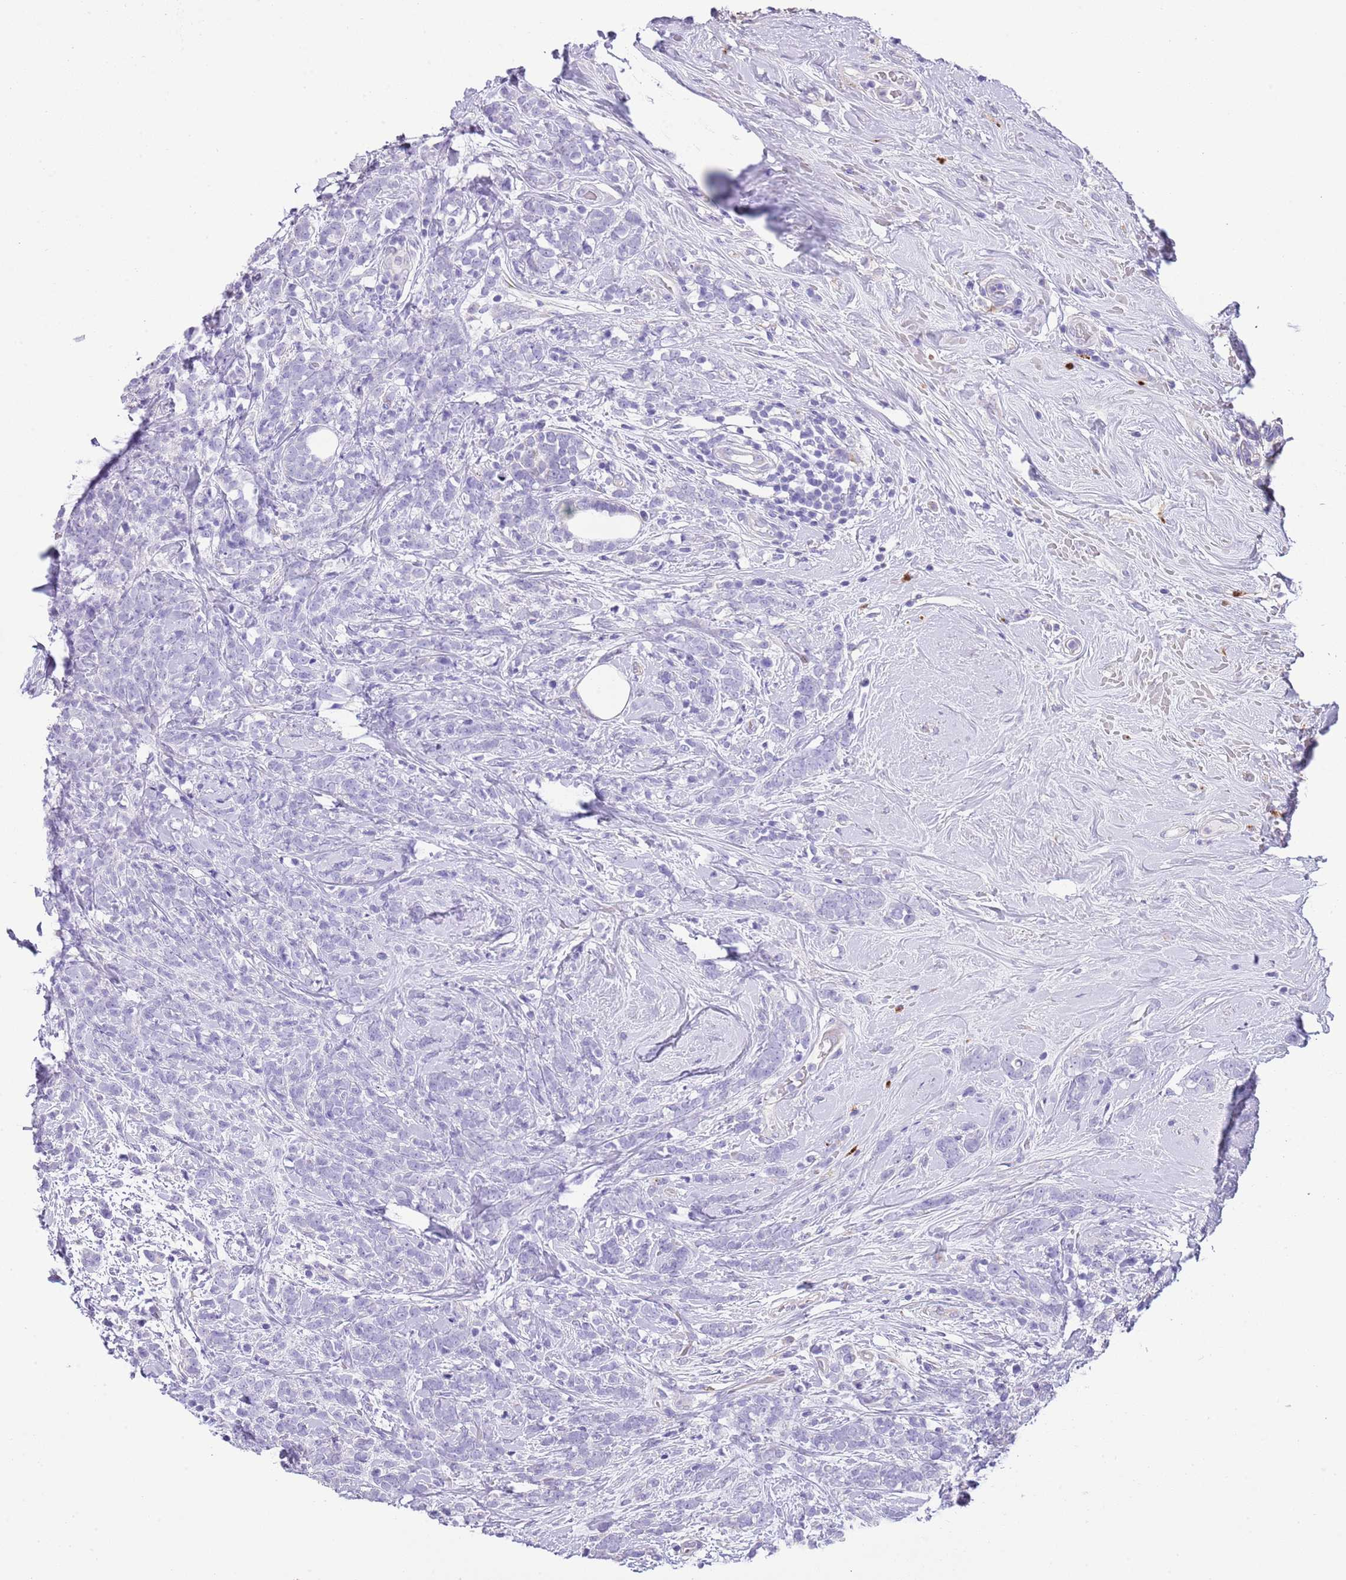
{"staining": {"intensity": "negative", "quantity": "none", "location": "none"}, "tissue": "breast cancer", "cell_type": "Tumor cells", "image_type": "cancer", "snomed": [{"axis": "morphology", "description": "Lobular carcinoma"}, {"axis": "topography", "description": "Breast"}], "caption": "DAB immunohistochemical staining of human breast cancer reveals no significant positivity in tumor cells.", "gene": "ABHD17C", "patient": {"sex": "female", "age": 58}}